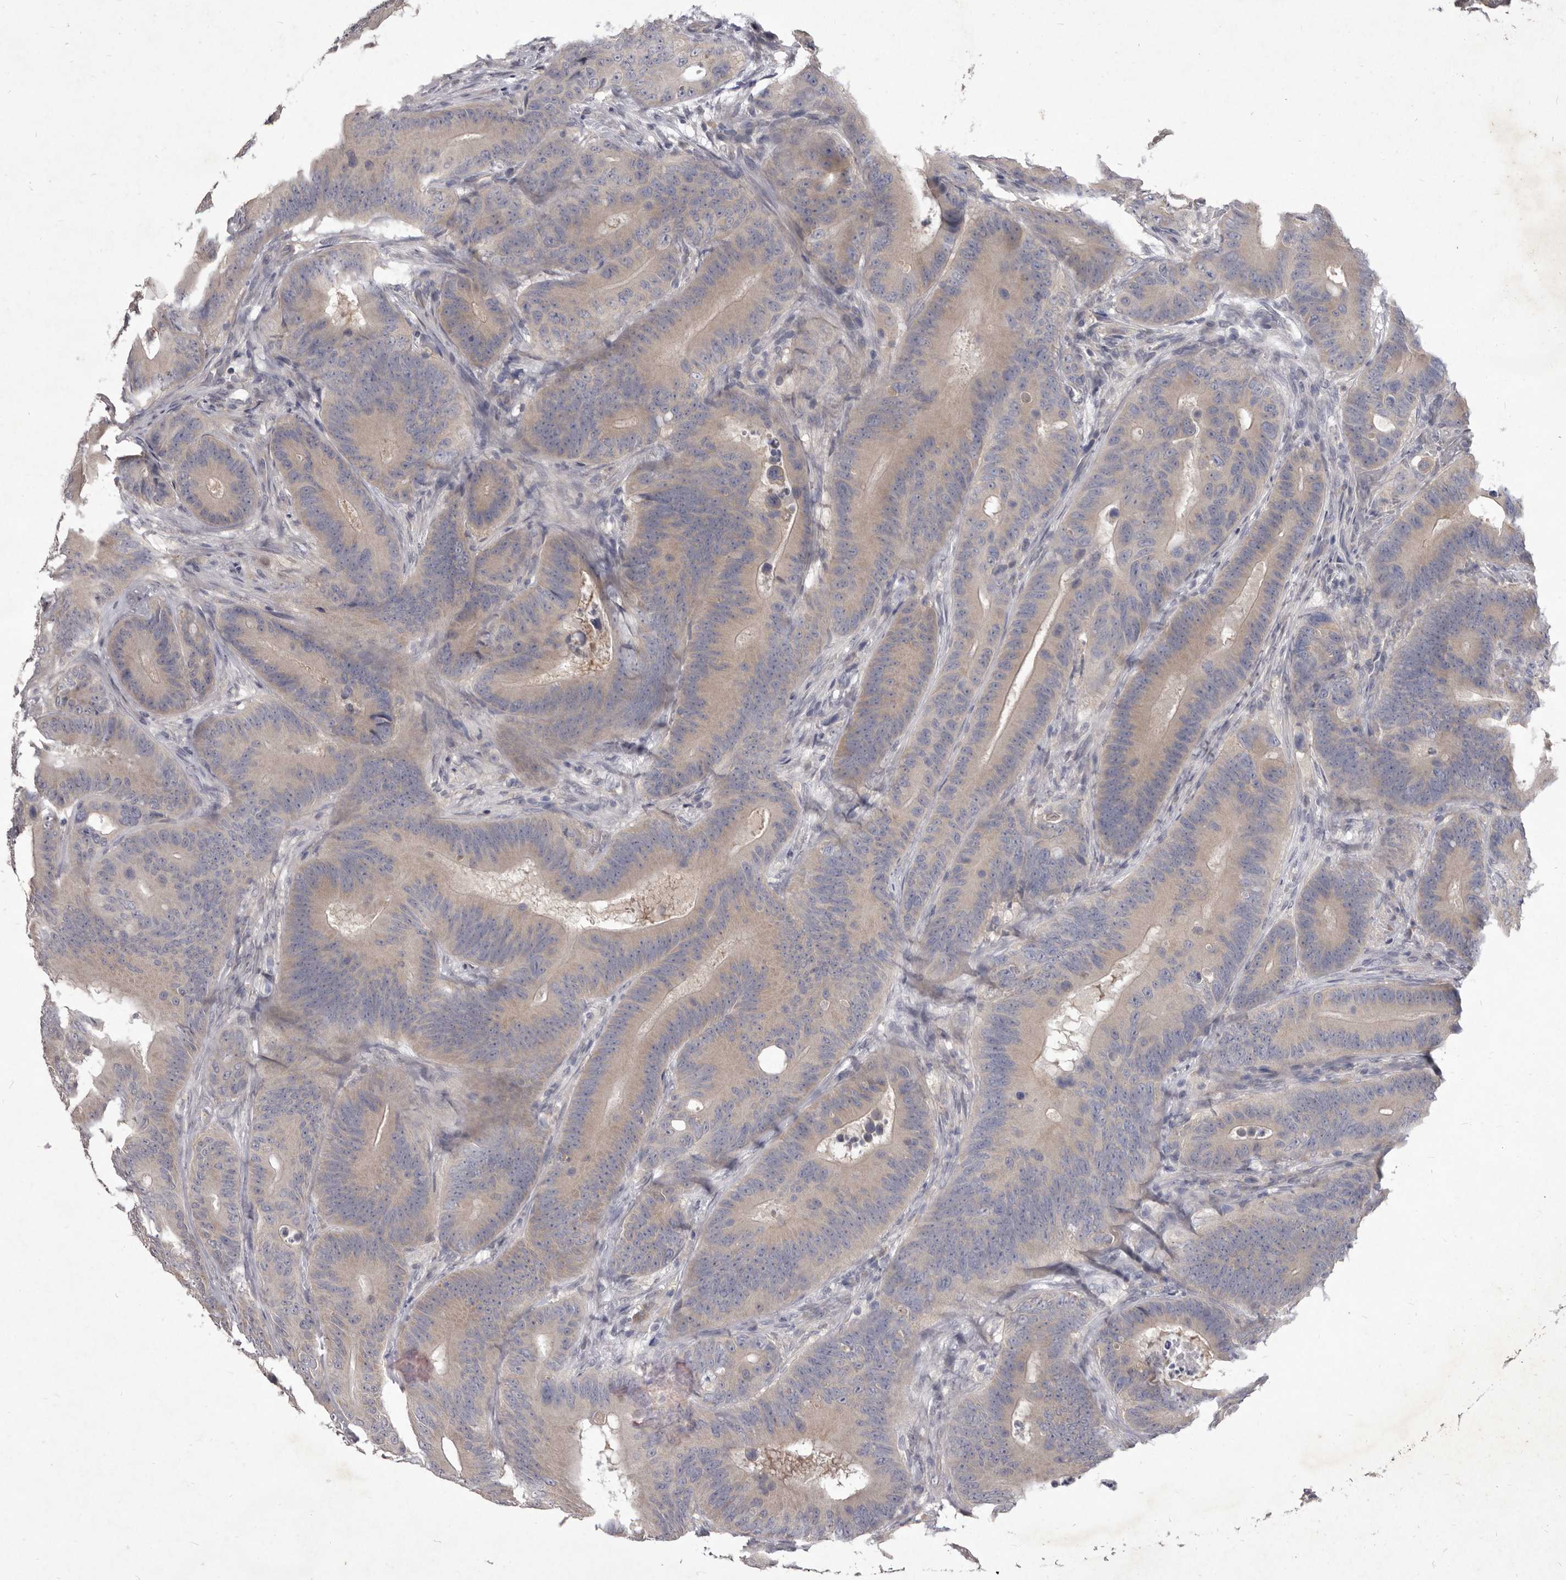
{"staining": {"intensity": "weak", "quantity": ">75%", "location": "cytoplasmic/membranous"}, "tissue": "colorectal cancer", "cell_type": "Tumor cells", "image_type": "cancer", "snomed": [{"axis": "morphology", "description": "Adenocarcinoma, NOS"}, {"axis": "topography", "description": "Colon"}], "caption": "Colorectal adenocarcinoma tissue shows weak cytoplasmic/membranous expression in about >75% of tumor cells, visualized by immunohistochemistry.", "gene": "P2RX6", "patient": {"sex": "male", "age": 83}}